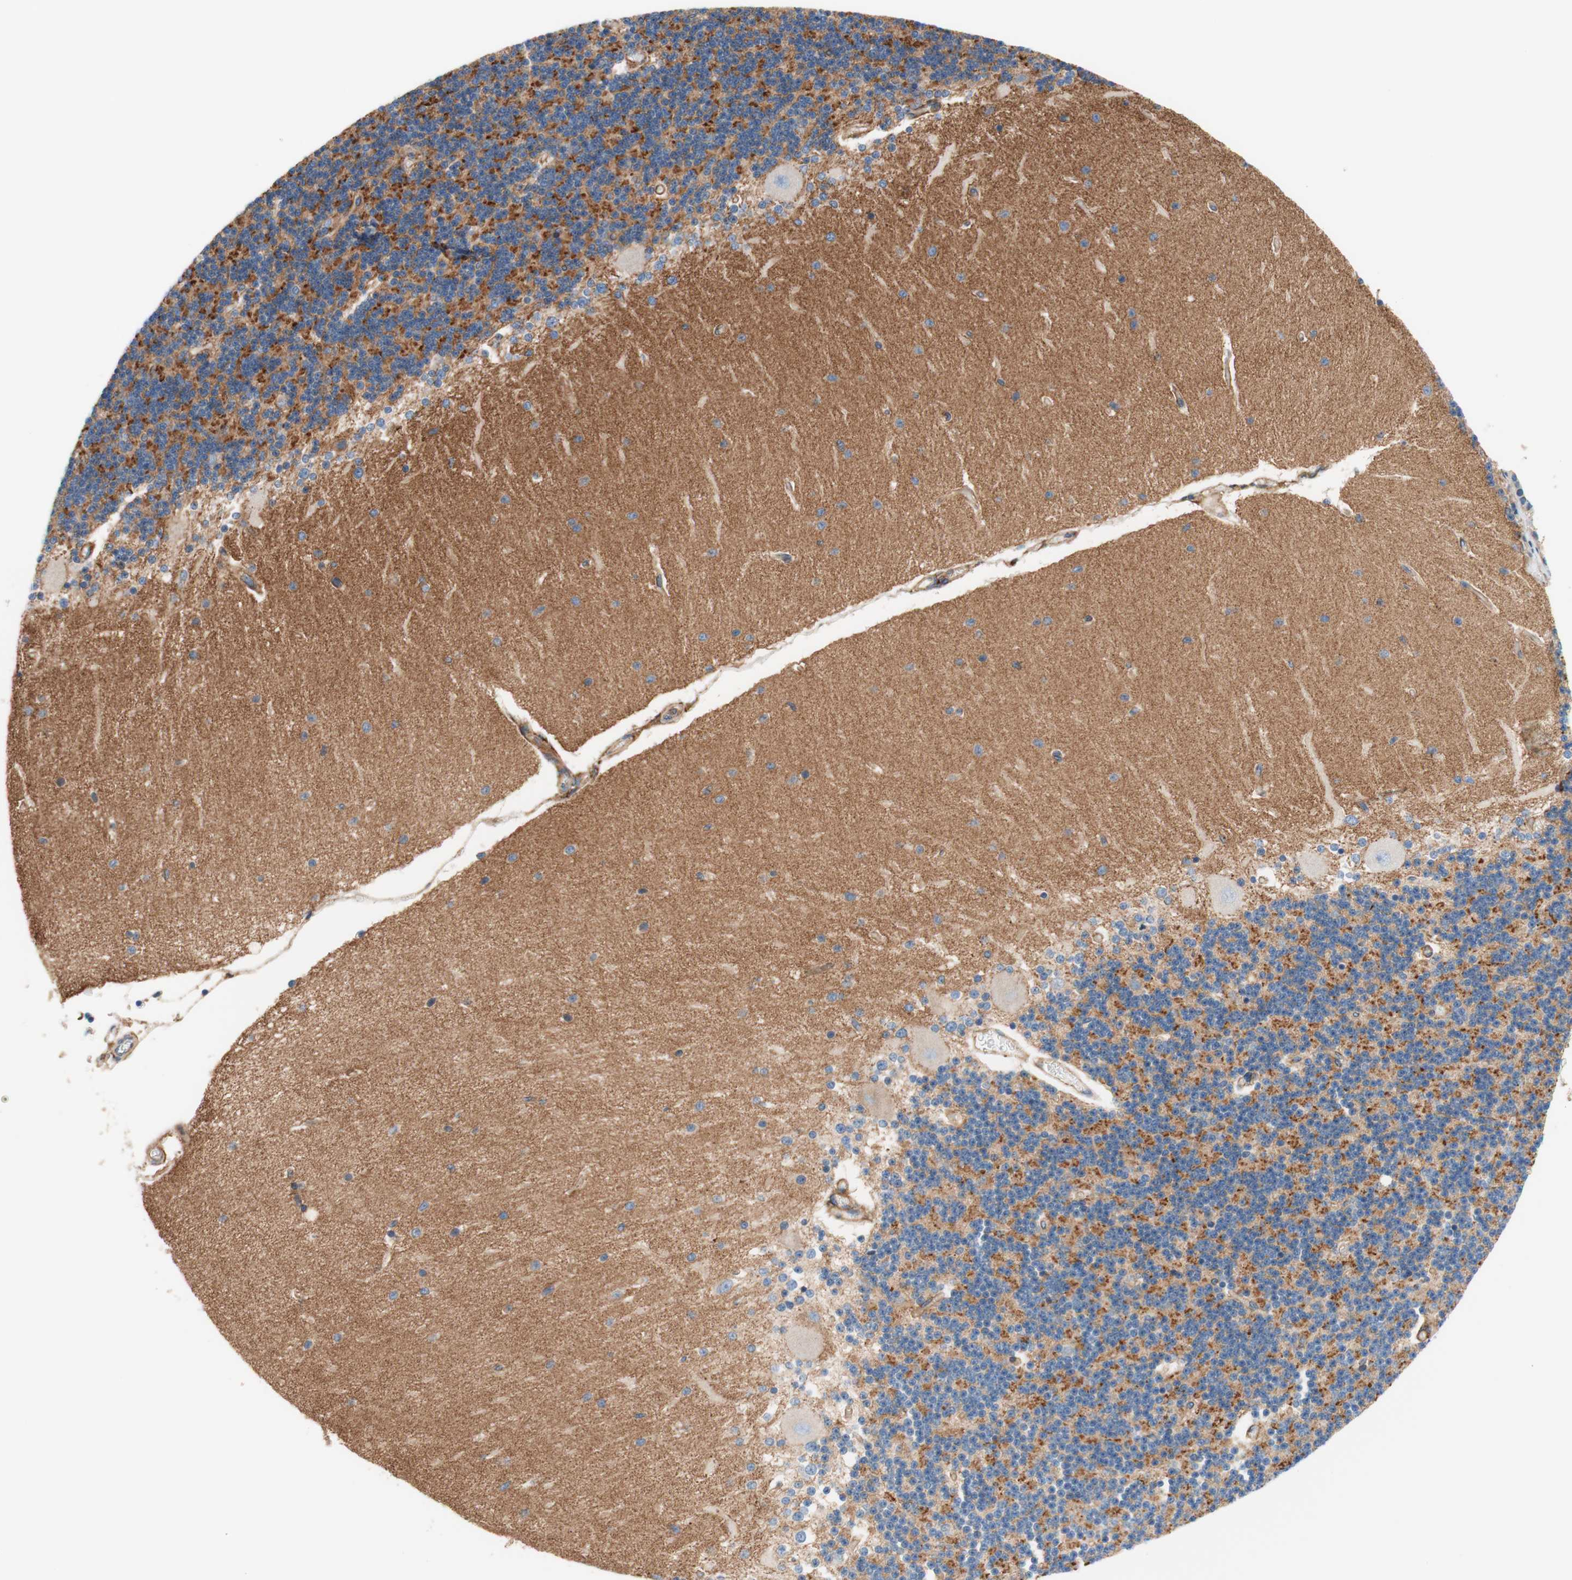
{"staining": {"intensity": "strong", "quantity": "<25%", "location": "cytoplasmic/membranous"}, "tissue": "cerebellum", "cell_type": "Cells in granular layer", "image_type": "normal", "snomed": [{"axis": "morphology", "description": "Normal tissue, NOS"}, {"axis": "topography", "description": "Cerebellum"}], "caption": "Immunohistochemistry (DAB (3,3'-diaminobenzidine)) staining of benign human cerebellum exhibits strong cytoplasmic/membranous protein positivity in about <25% of cells in granular layer.", "gene": "VPS26A", "patient": {"sex": "female", "age": 54}}